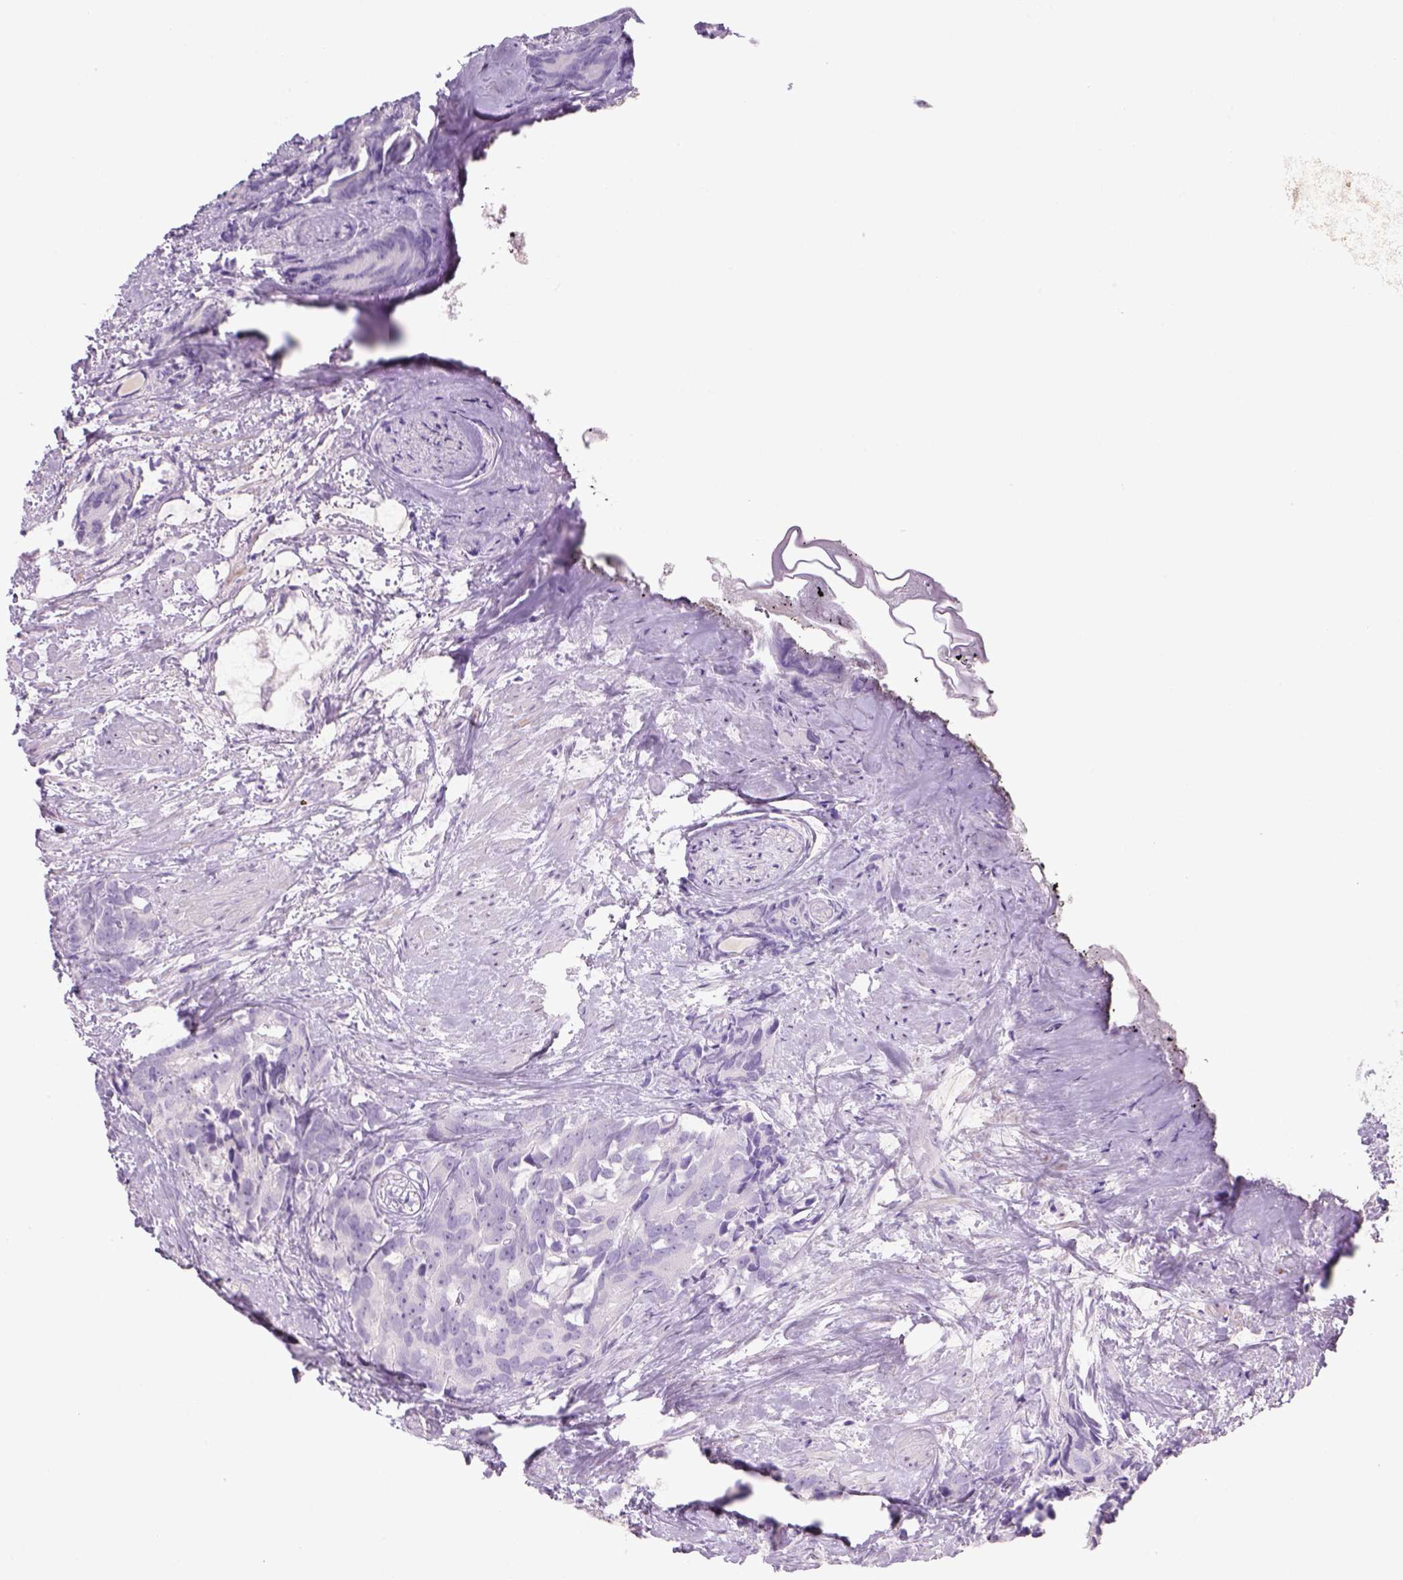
{"staining": {"intensity": "negative", "quantity": "none", "location": "none"}, "tissue": "prostate cancer", "cell_type": "Tumor cells", "image_type": "cancer", "snomed": [{"axis": "morphology", "description": "Adenocarcinoma, High grade"}, {"axis": "topography", "description": "Prostate"}], "caption": "Protein analysis of prostate high-grade adenocarcinoma displays no significant staining in tumor cells.", "gene": "TENM4", "patient": {"sex": "male", "age": 90}}